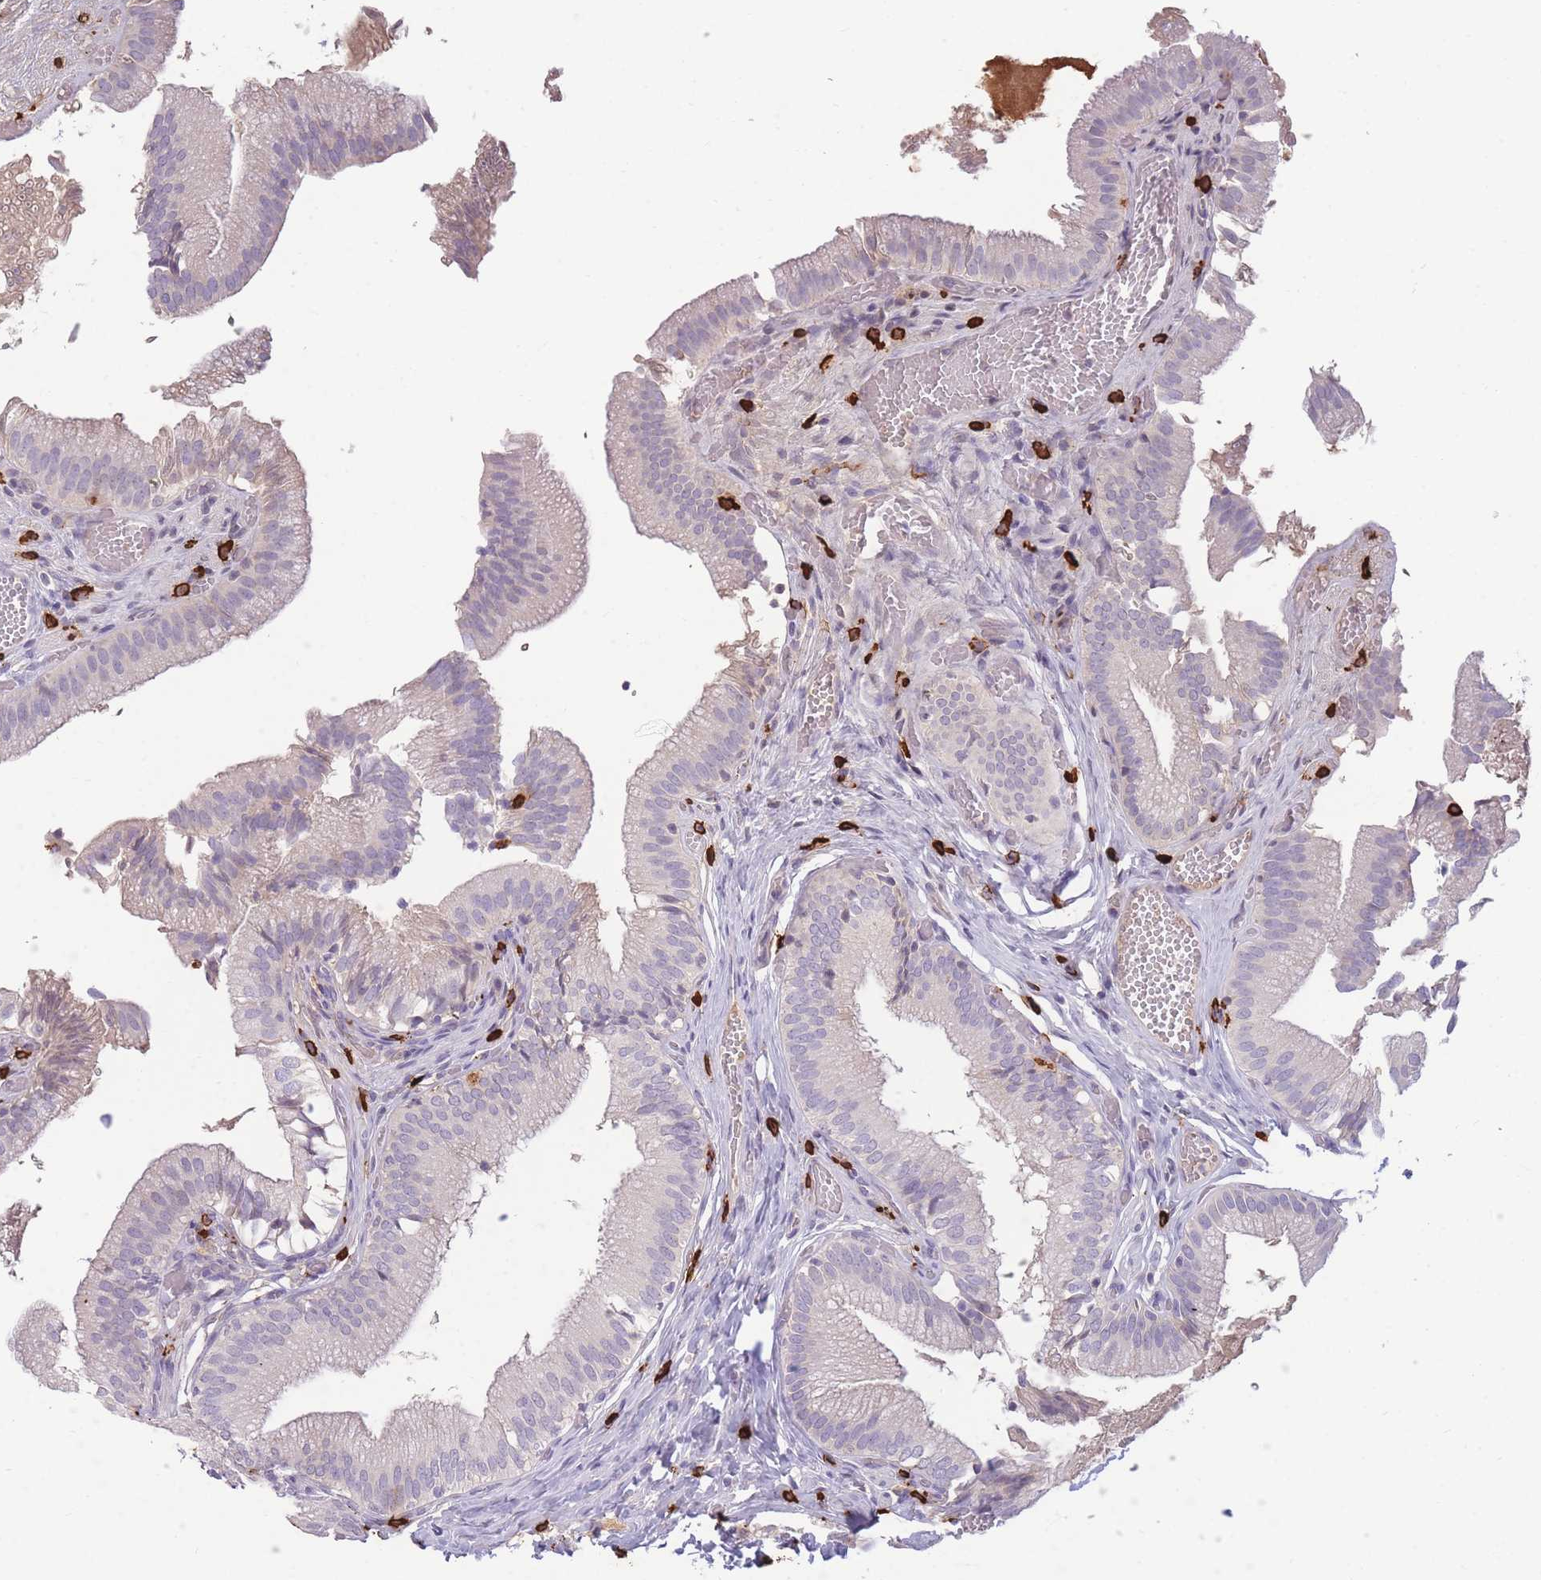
{"staining": {"intensity": "negative", "quantity": "none", "location": "none"}, "tissue": "gallbladder", "cell_type": "Glandular cells", "image_type": "normal", "snomed": [{"axis": "morphology", "description": "Normal tissue, NOS"}, {"axis": "topography", "description": "Gallbladder"}, {"axis": "topography", "description": "Peripheral nerve tissue"}], "caption": "Immunohistochemistry (IHC) of normal gallbladder shows no positivity in glandular cells. (DAB IHC visualized using brightfield microscopy, high magnification).", "gene": "TPSD1", "patient": {"sex": "male", "age": 17}}